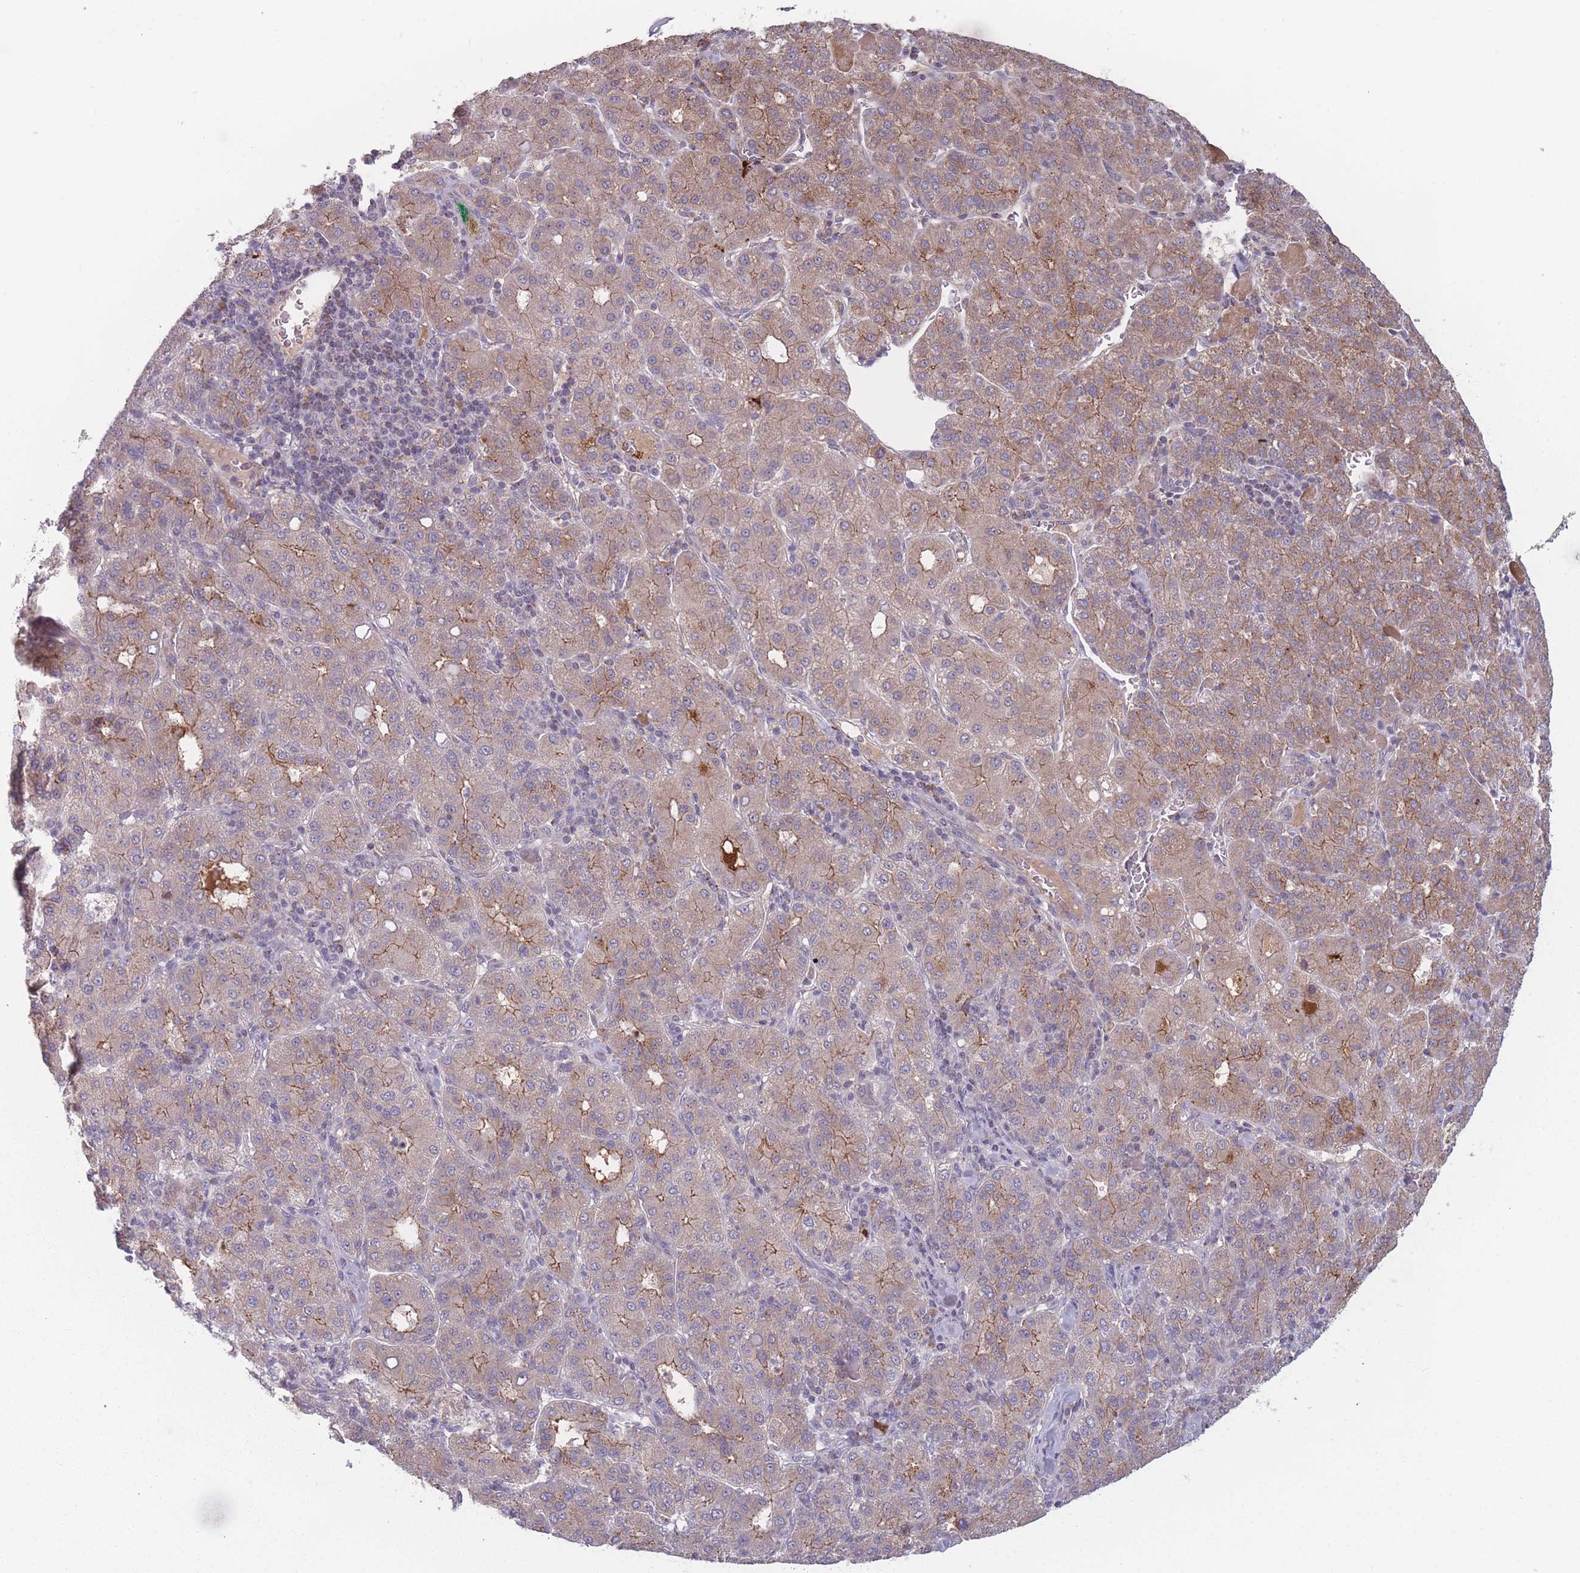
{"staining": {"intensity": "moderate", "quantity": "25%-75%", "location": "cytoplasmic/membranous"}, "tissue": "liver cancer", "cell_type": "Tumor cells", "image_type": "cancer", "snomed": [{"axis": "morphology", "description": "Carcinoma, Hepatocellular, NOS"}, {"axis": "topography", "description": "Liver"}], "caption": "Protein expression analysis of liver cancer exhibits moderate cytoplasmic/membranous positivity in about 25%-75% of tumor cells.", "gene": "TMEM232", "patient": {"sex": "male", "age": 65}}